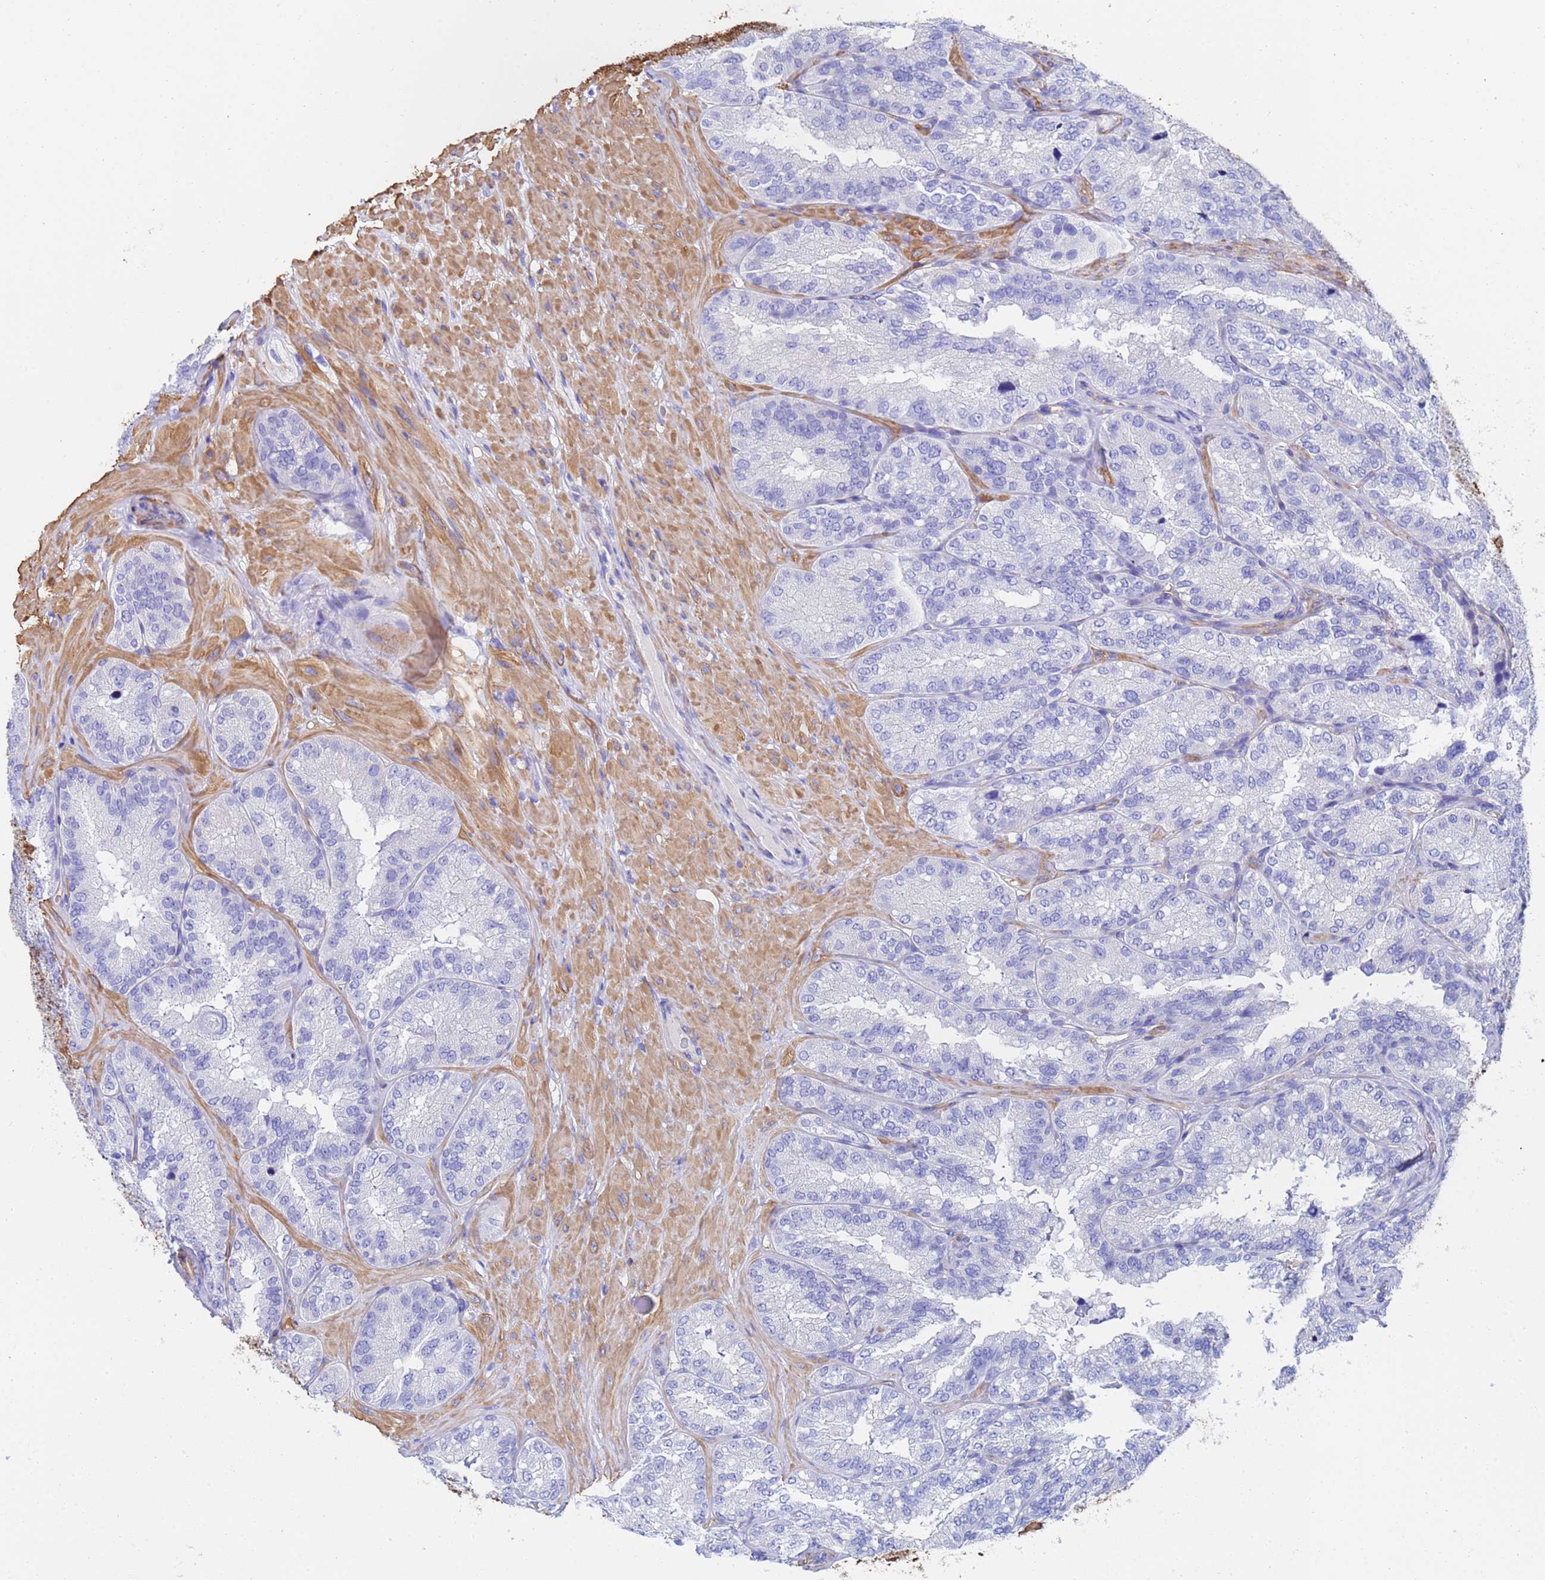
{"staining": {"intensity": "negative", "quantity": "none", "location": "none"}, "tissue": "seminal vesicle", "cell_type": "Glandular cells", "image_type": "normal", "snomed": [{"axis": "morphology", "description": "Normal tissue, NOS"}, {"axis": "topography", "description": "Seminal veicle"}], "caption": "IHC photomicrograph of unremarkable human seminal vesicle stained for a protein (brown), which demonstrates no positivity in glandular cells. (Immunohistochemistry (ihc), brightfield microscopy, high magnification).", "gene": "CST1", "patient": {"sex": "male", "age": 58}}